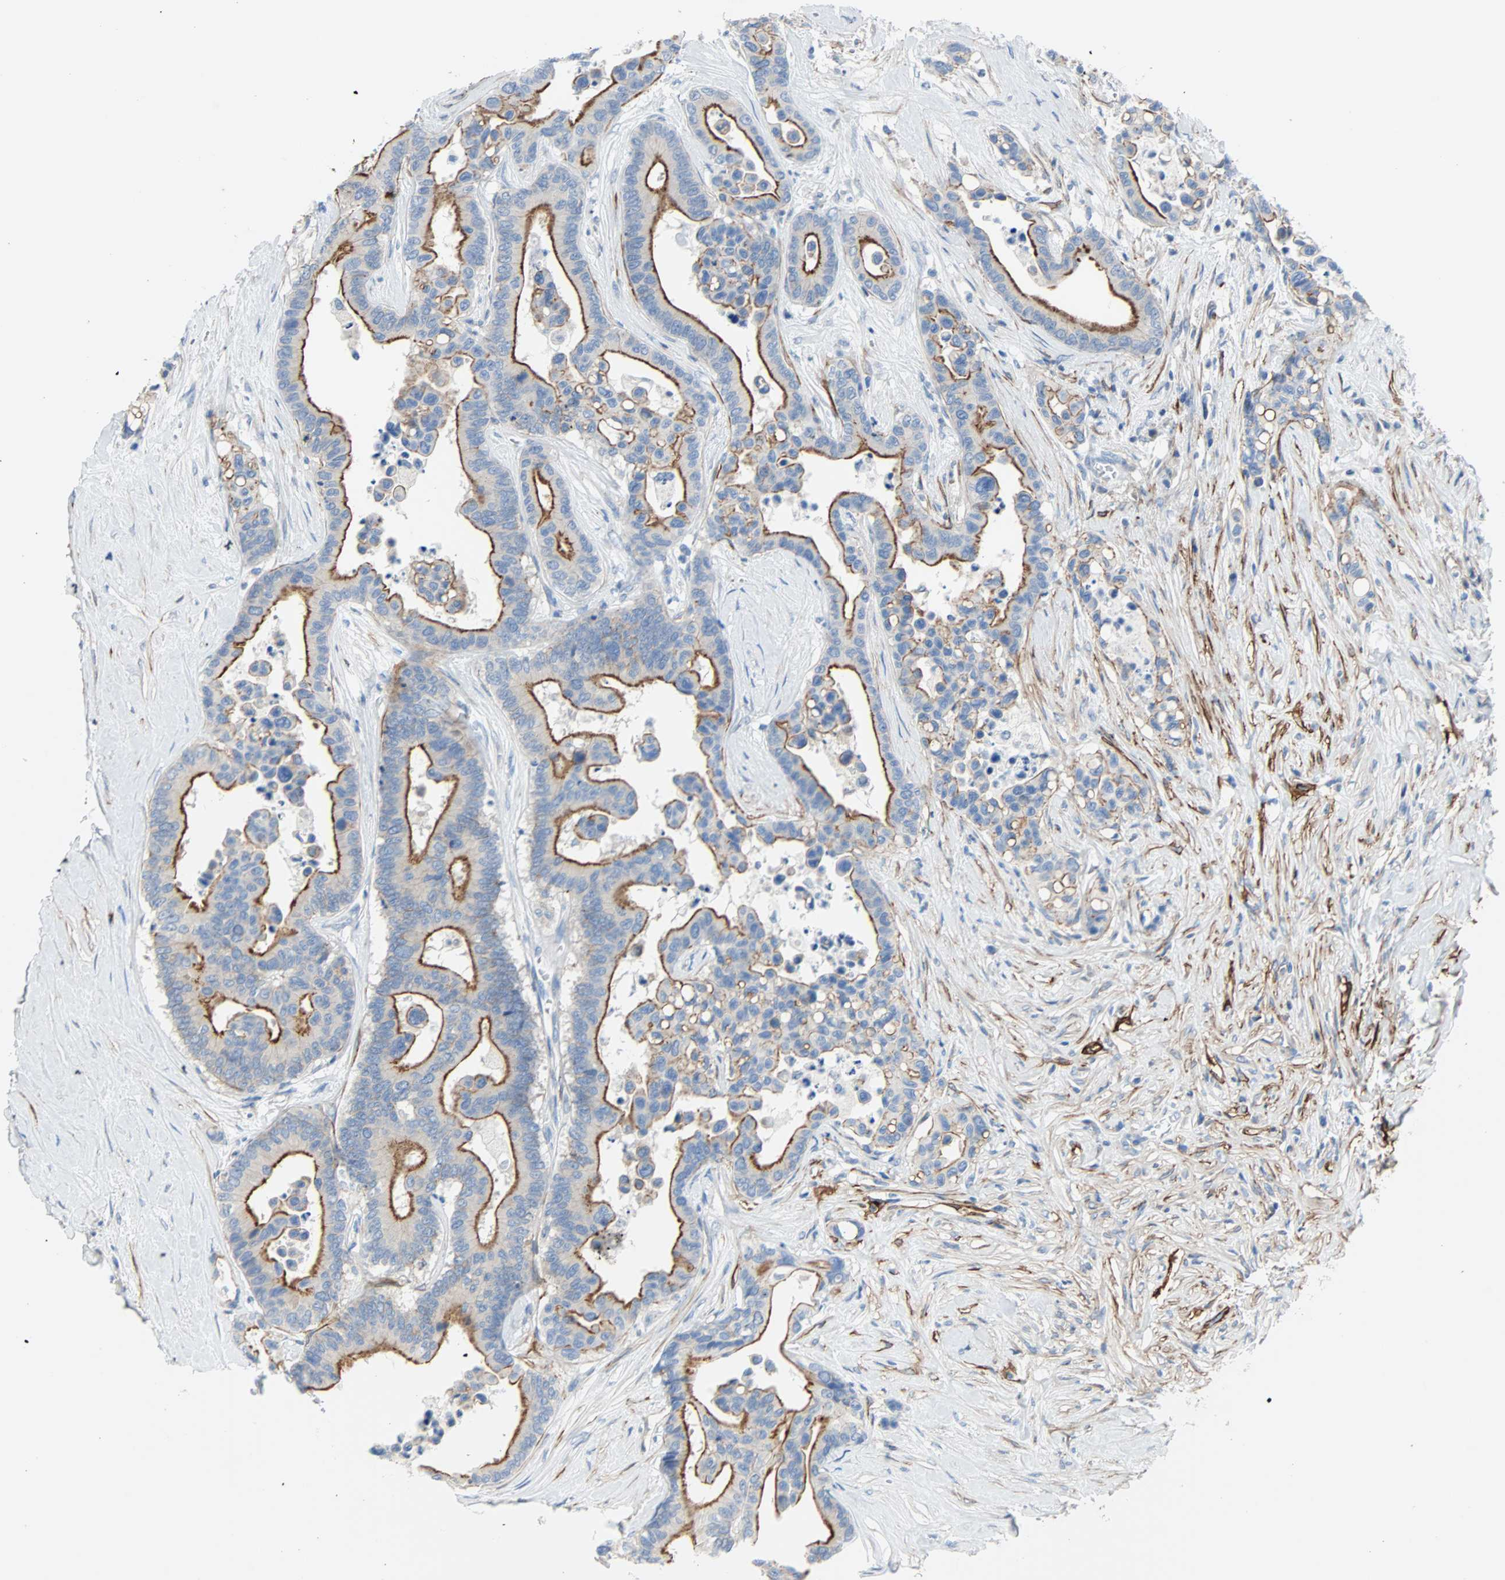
{"staining": {"intensity": "moderate", "quantity": ">75%", "location": "cytoplasmic/membranous"}, "tissue": "colorectal cancer", "cell_type": "Tumor cells", "image_type": "cancer", "snomed": [{"axis": "morphology", "description": "Normal tissue, NOS"}, {"axis": "morphology", "description": "Adenocarcinoma, NOS"}, {"axis": "topography", "description": "Colon"}], "caption": "DAB immunohistochemical staining of human colorectal adenocarcinoma demonstrates moderate cytoplasmic/membranous protein staining in about >75% of tumor cells.", "gene": "PDPN", "patient": {"sex": "male", "age": 82}}